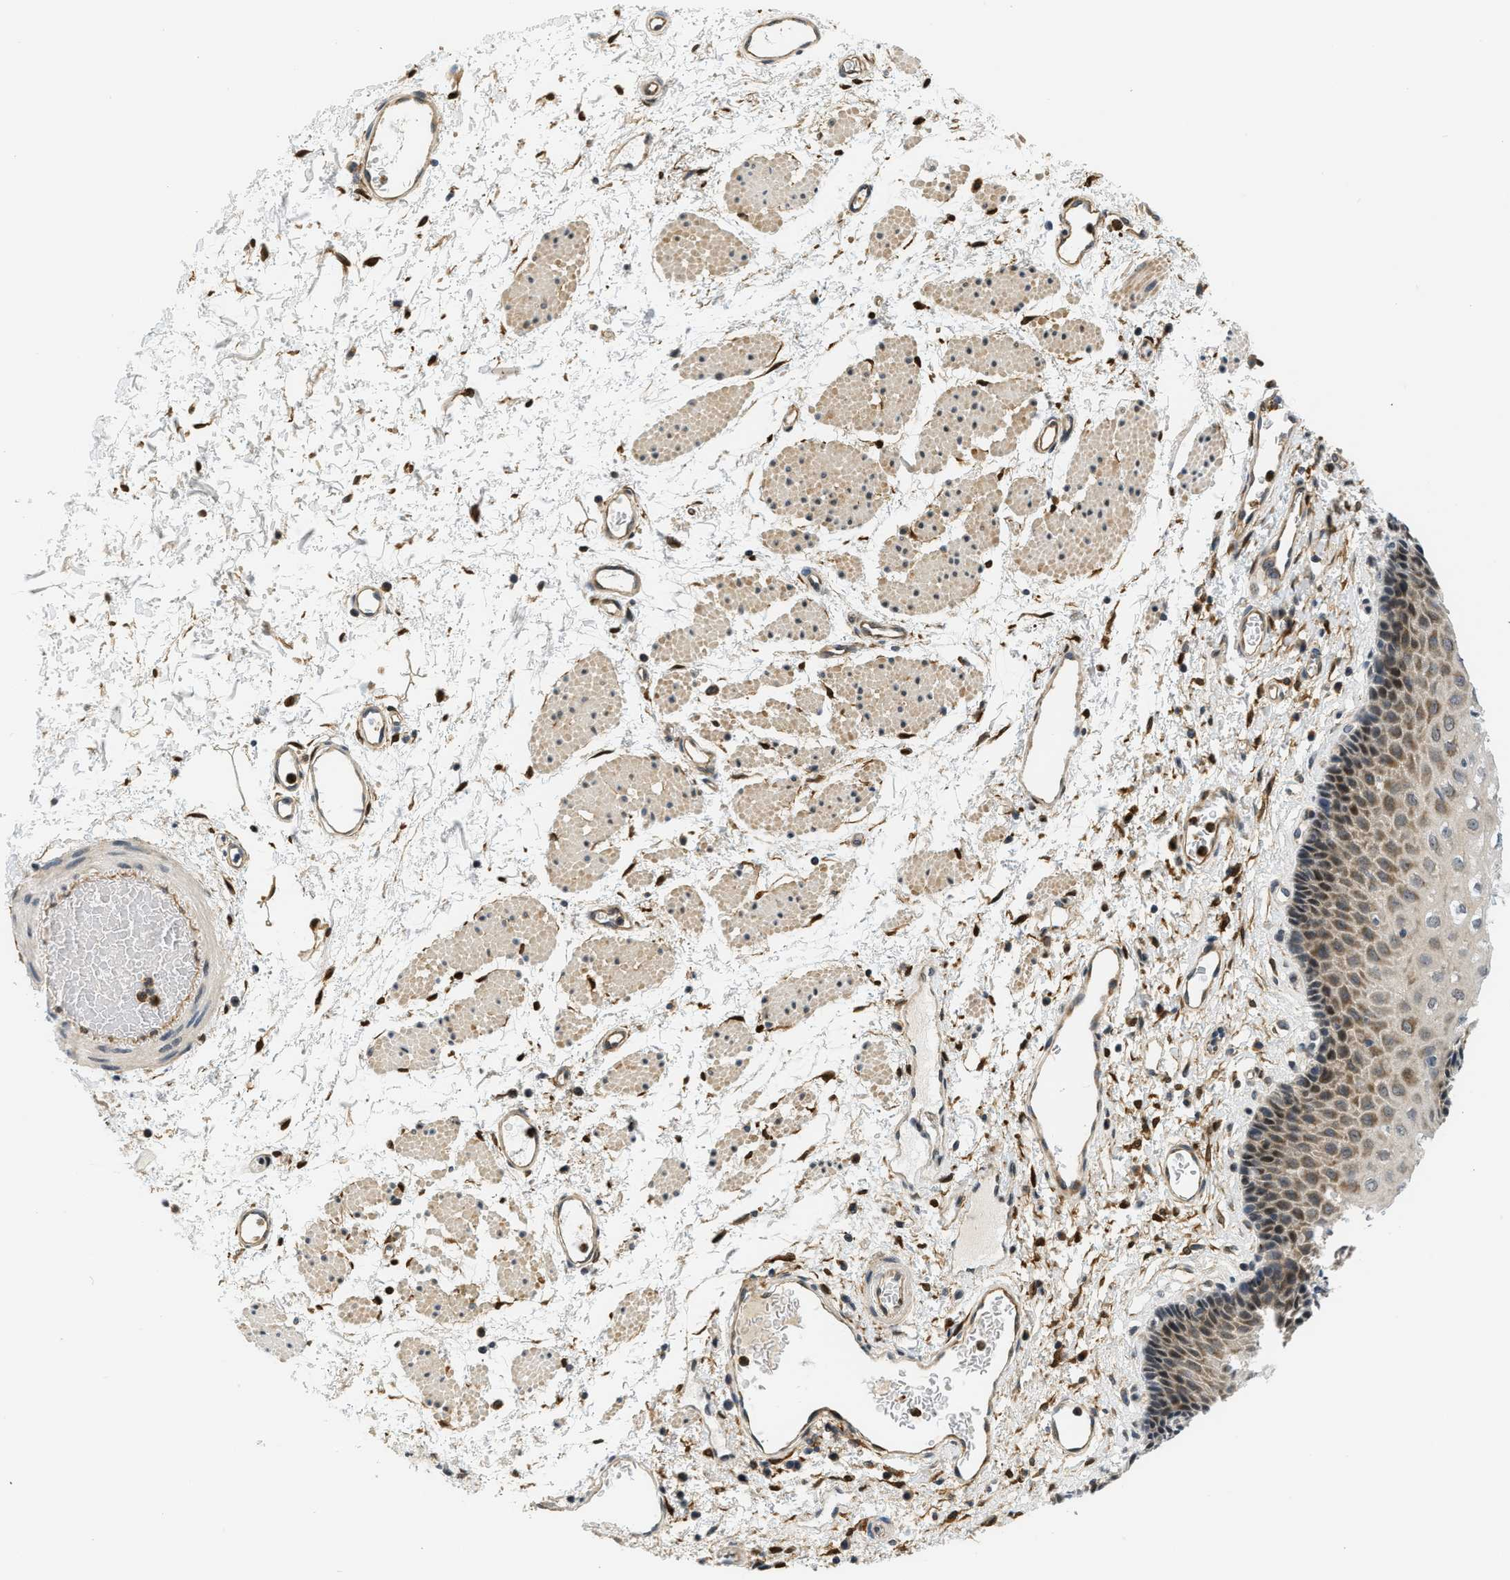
{"staining": {"intensity": "moderate", "quantity": ">75%", "location": "cytoplasmic/membranous,nuclear"}, "tissue": "esophagus", "cell_type": "Squamous epithelial cells", "image_type": "normal", "snomed": [{"axis": "morphology", "description": "Normal tissue, NOS"}, {"axis": "topography", "description": "Esophagus"}], "caption": "Immunohistochemistry (IHC) of normal esophagus reveals medium levels of moderate cytoplasmic/membranous,nuclear positivity in about >75% of squamous epithelial cells. The protein is shown in brown color, while the nuclei are stained blue.", "gene": "KMT2A", "patient": {"sex": "male", "age": 54}}